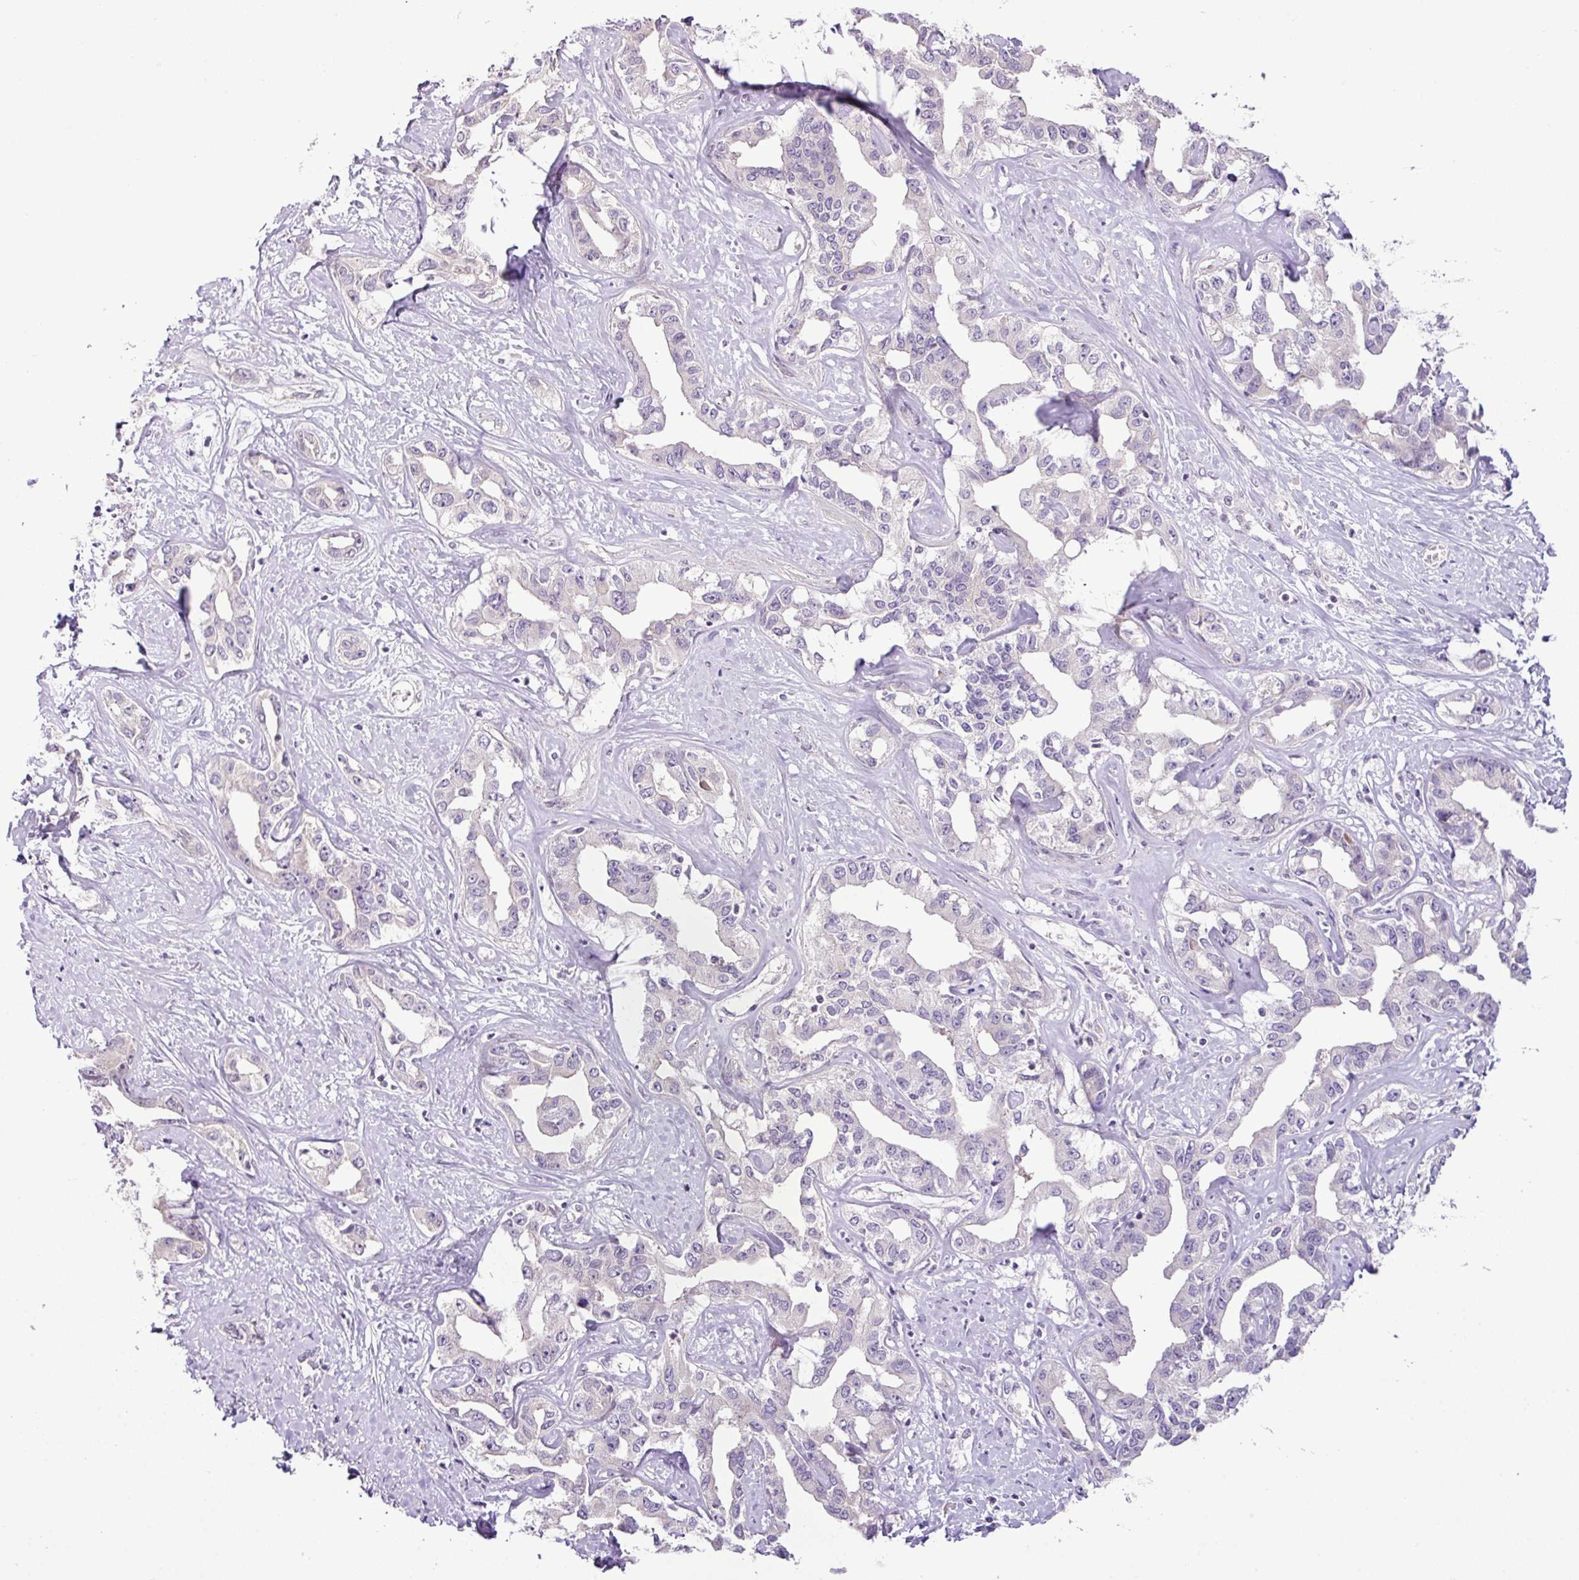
{"staining": {"intensity": "negative", "quantity": "none", "location": "none"}, "tissue": "liver cancer", "cell_type": "Tumor cells", "image_type": "cancer", "snomed": [{"axis": "morphology", "description": "Cholangiocarcinoma"}, {"axis": "topography", "description": "Liver"}], "caption": "IHC of human liver cancer shows no expression in tumor cells.", "gene": "DNAJB13", "patient": {"sex": "male", "age": 59}}